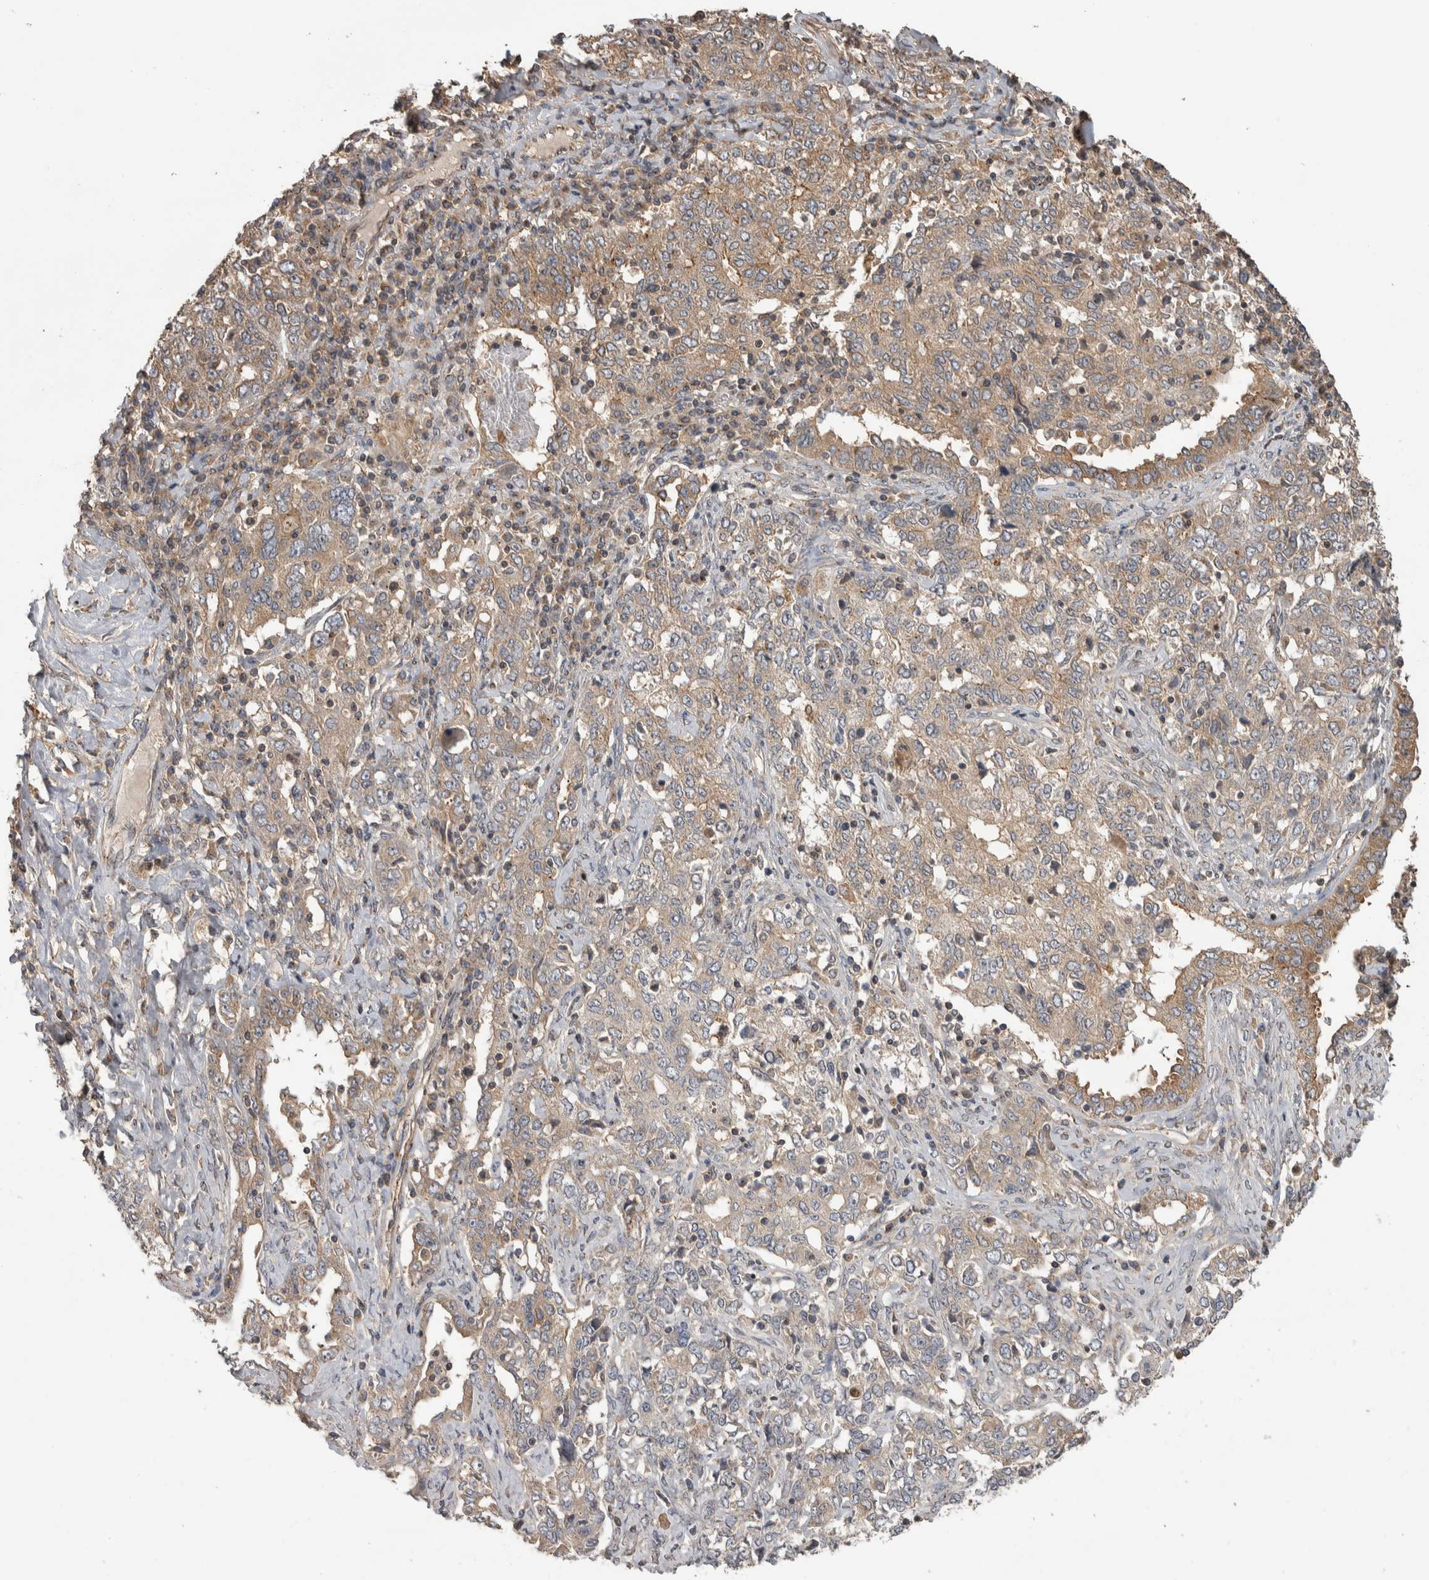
{"staining": {"intensity": "weak", "quantity": ">75%", "location": "cytoplasmic/membranous"}, "tissue": "ovarian cancer", "cell_type": "Tumor cells", "image_type": "cancer", "snomed": [{"axis": "morphology", "description": "Carcinoma, endometroid"}, {"axis": "topography", "description": "Ovary"}], "caption": "Immunohistochemical staining of endometroid carcinoma (ovarian) displays low levels of weak cytoplasmic/membranous protein expression in approximately >75% of tumor cells.", "gene": "IFRD1", "patient": {"sex": "female", "age": 62}}